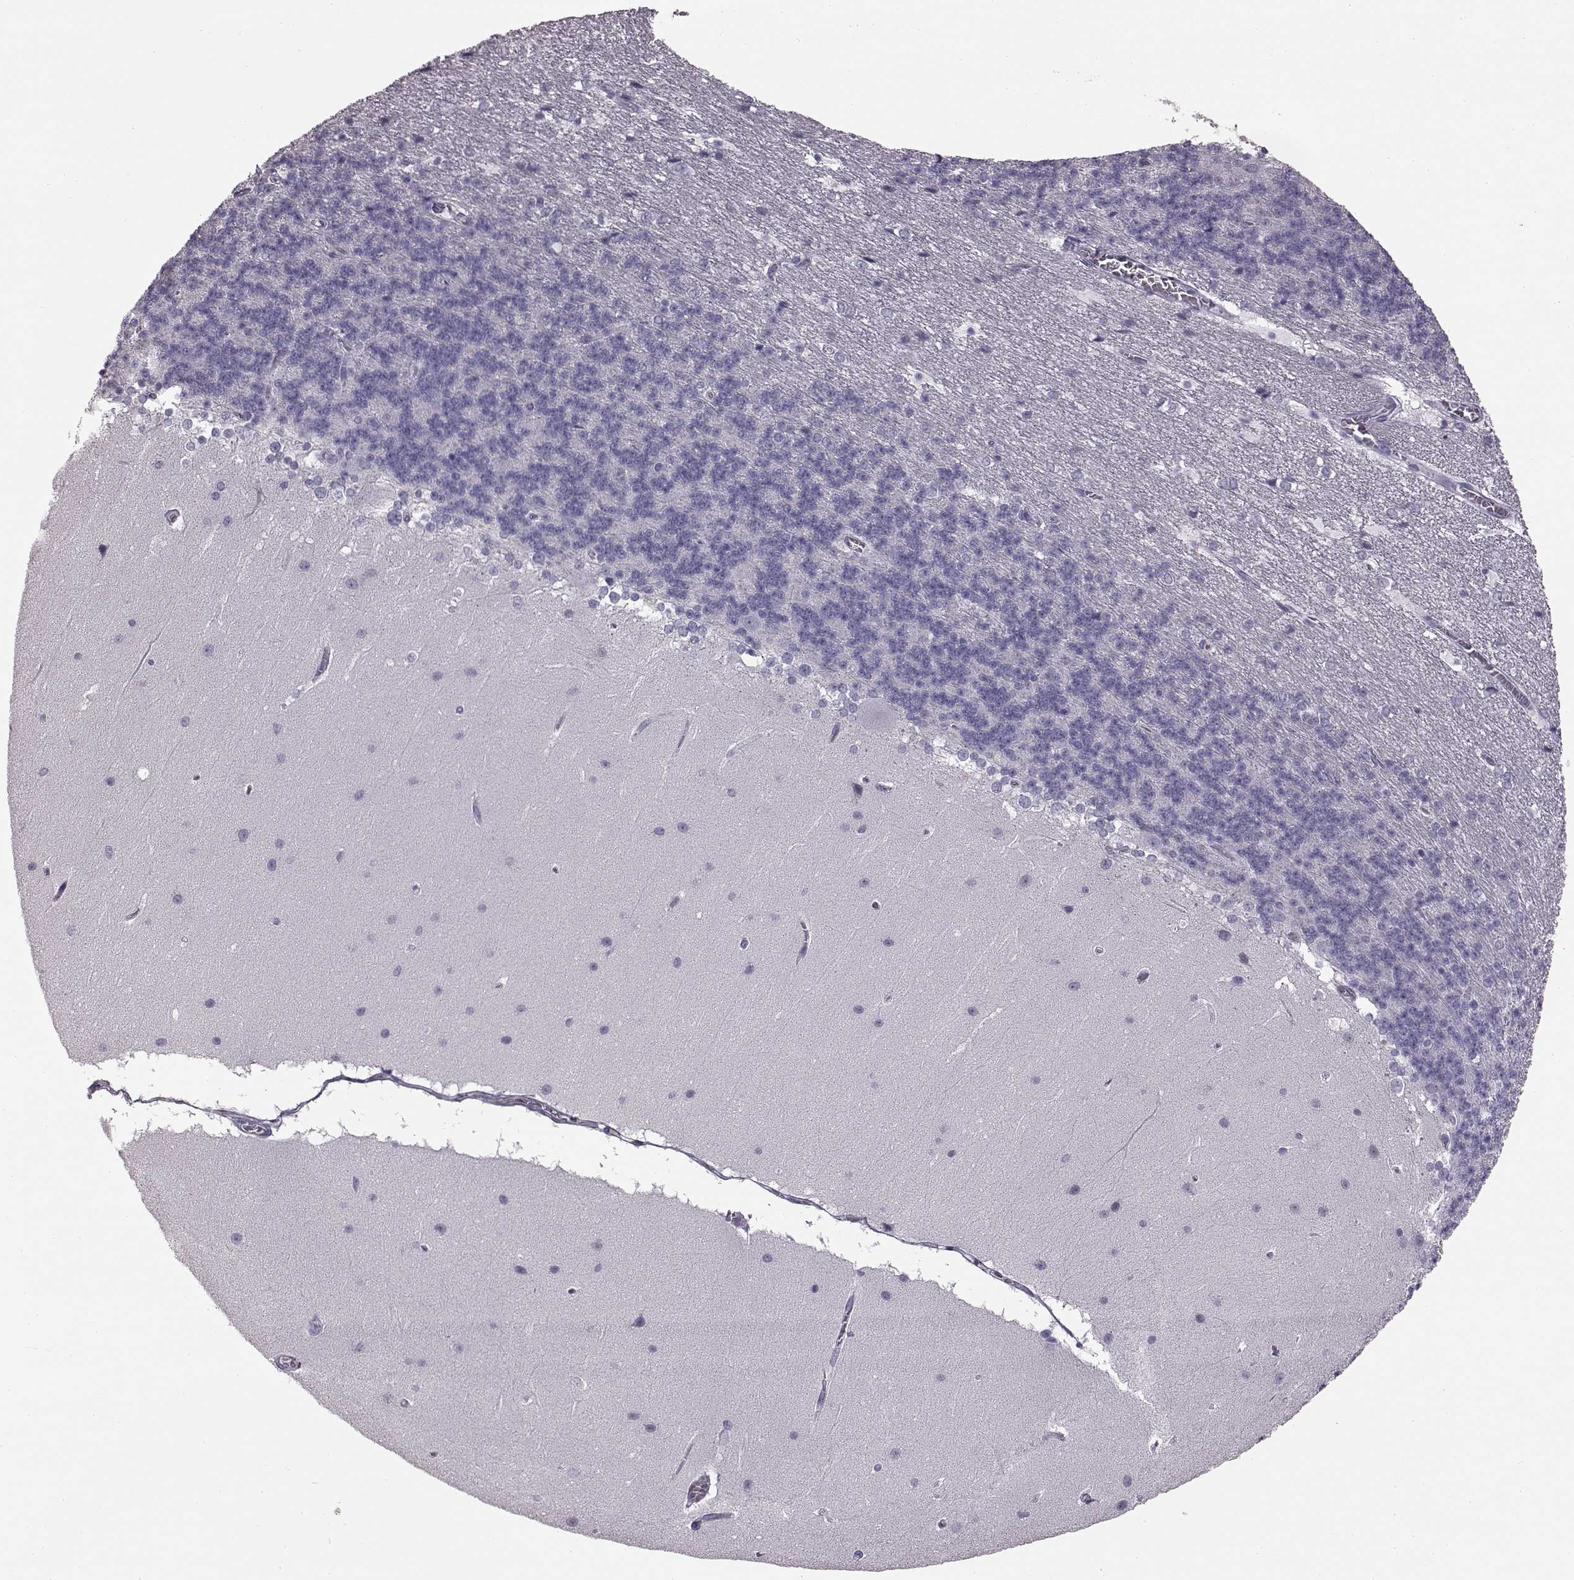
{"staining": {"intensity": "negative", "quantity": "none", "location": "none"}, "tissue": "cerebellum", "cell_type": "Cells in granular layer", "image_type": "normal", "snomed": [{"axis": "morphology", "description": "Normal tissue, NOS"}, {"axis": "topography", "description": "Cerebellum"}], "caption": "Immunohistochemistry (IHC) image of unremarkable cerebellum: human cerebellum stained with DAB demonstrates no significant protein positivity in cells in granular layer. (DAB IHC, high magnification).", "gene": "AIPL1", "patient": {"sex": "female", "age": 19}}